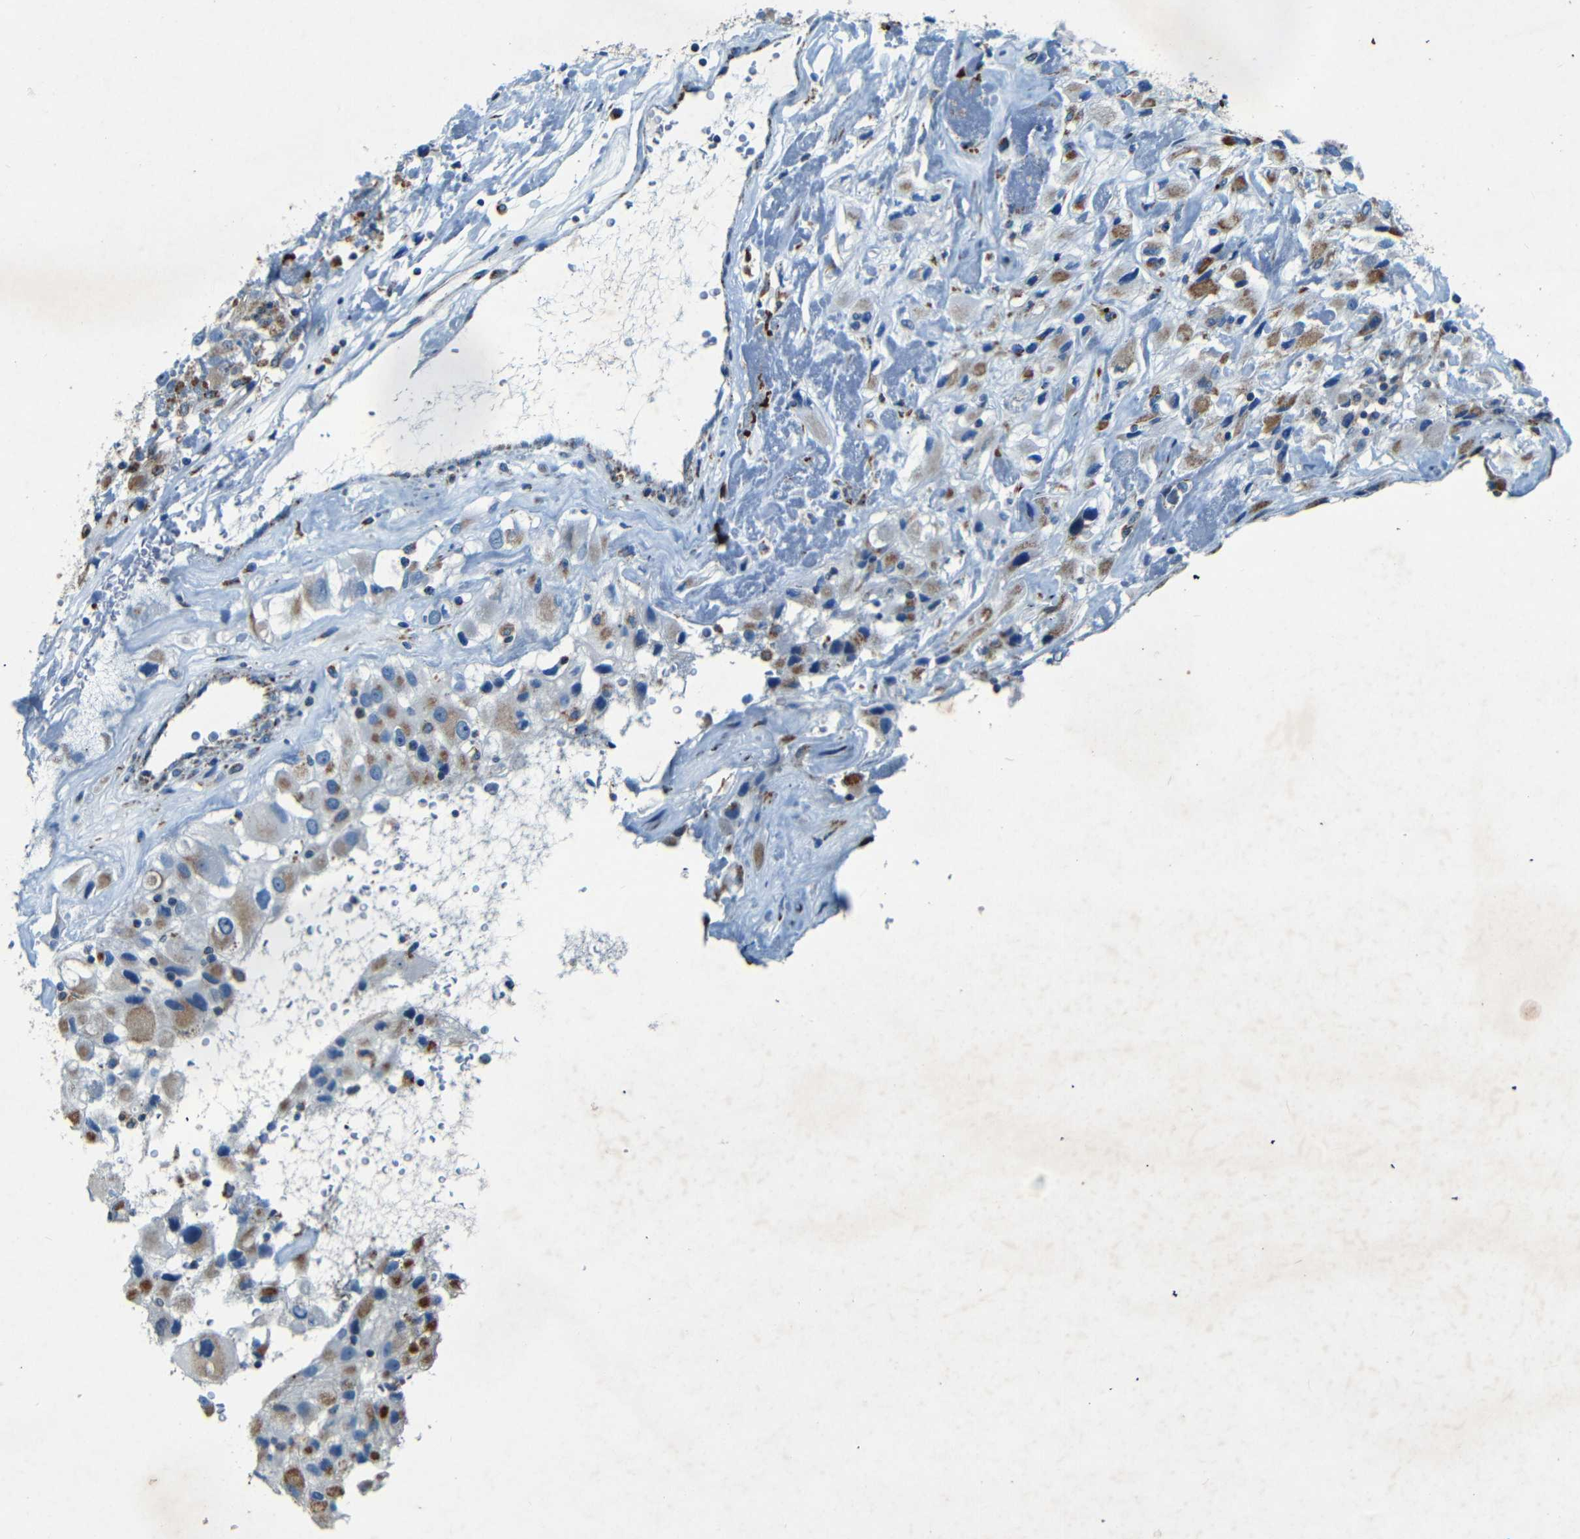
{"staining": {"intensity": "moderate", "quantity": ">75%", "location": "cytoplasmic/membranous"}, "tissue": "renal cancer", "cell_type": "Tumor cells", "image_type": "cancer", "snomed": [{"axis": "morphology", "description": "Adenocarcinoma, NOS"}, {"axis": "topography", "description": "Kidney"}], "caption": "Adenocarcinoma (renal) tissue exhibits moderate cytoplasmic/membranous staining in about >75% of tumor cells, visualized by immunohistochemistry.", "gene": "WSCD2", "patient": {"sex": "female", "age": 52}}